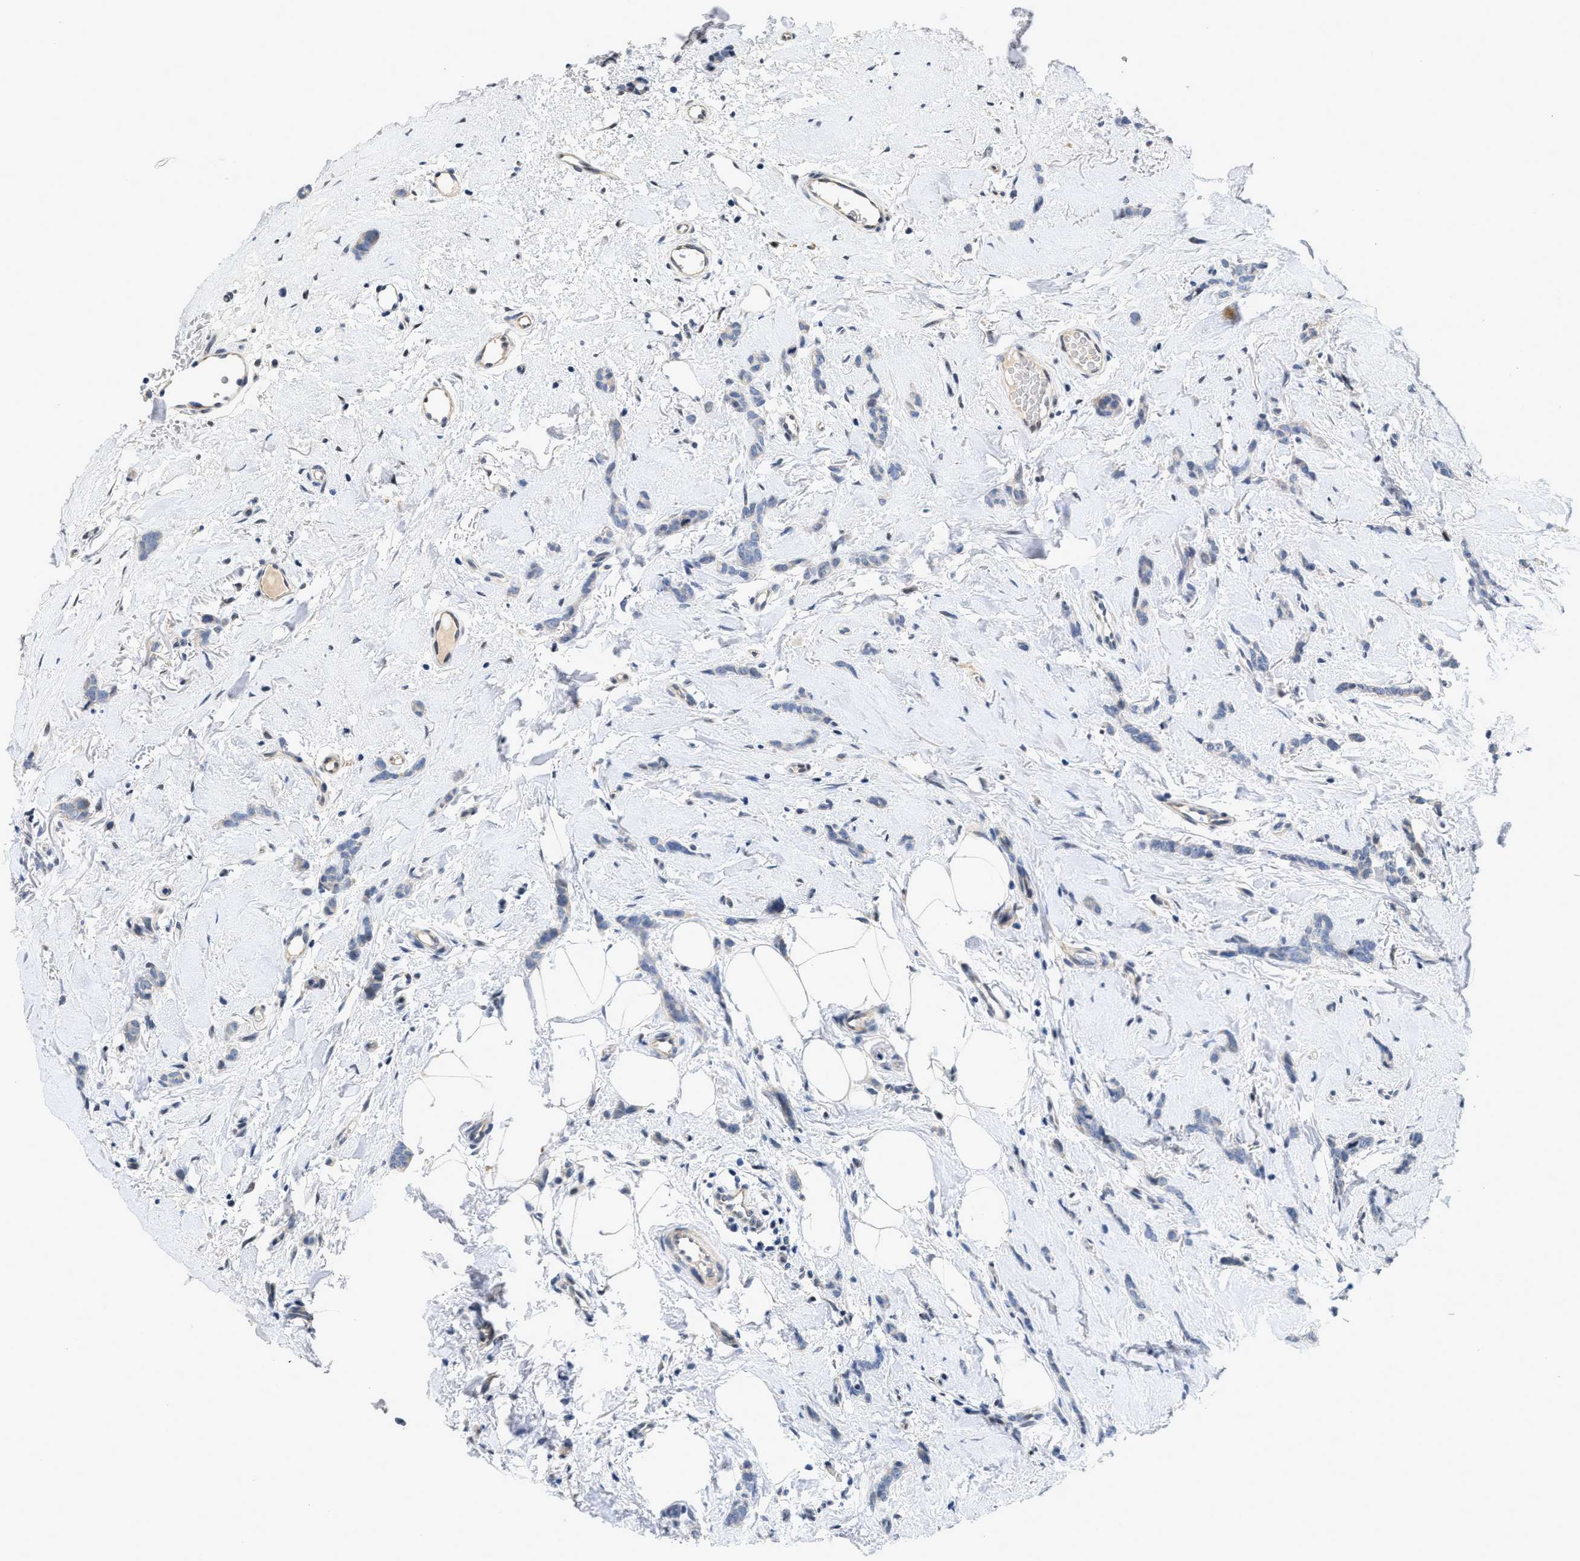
{"staining": {"intensity": "negative", "quantity": "none", "location": "none"}, "tissue": "breast cancer", "cell_type": "Tumor cells", "image_type": "cancer", "snomed": [{"axis": "morphology", "description": "Lobular carcinoma"}, {"axis": "topography", "description": "Skin"}, {"axis": "topography", "description": "Breast"}], "caption": "Immunohistochemical staining of breast cancer reveals no significant expression in tumor cells. (DAB immunohistochemistry (IHC) visualized using brightfield microscopy, high magnification).", "gene": "VIP", "patient": {"sex": "female", "age": 46}}